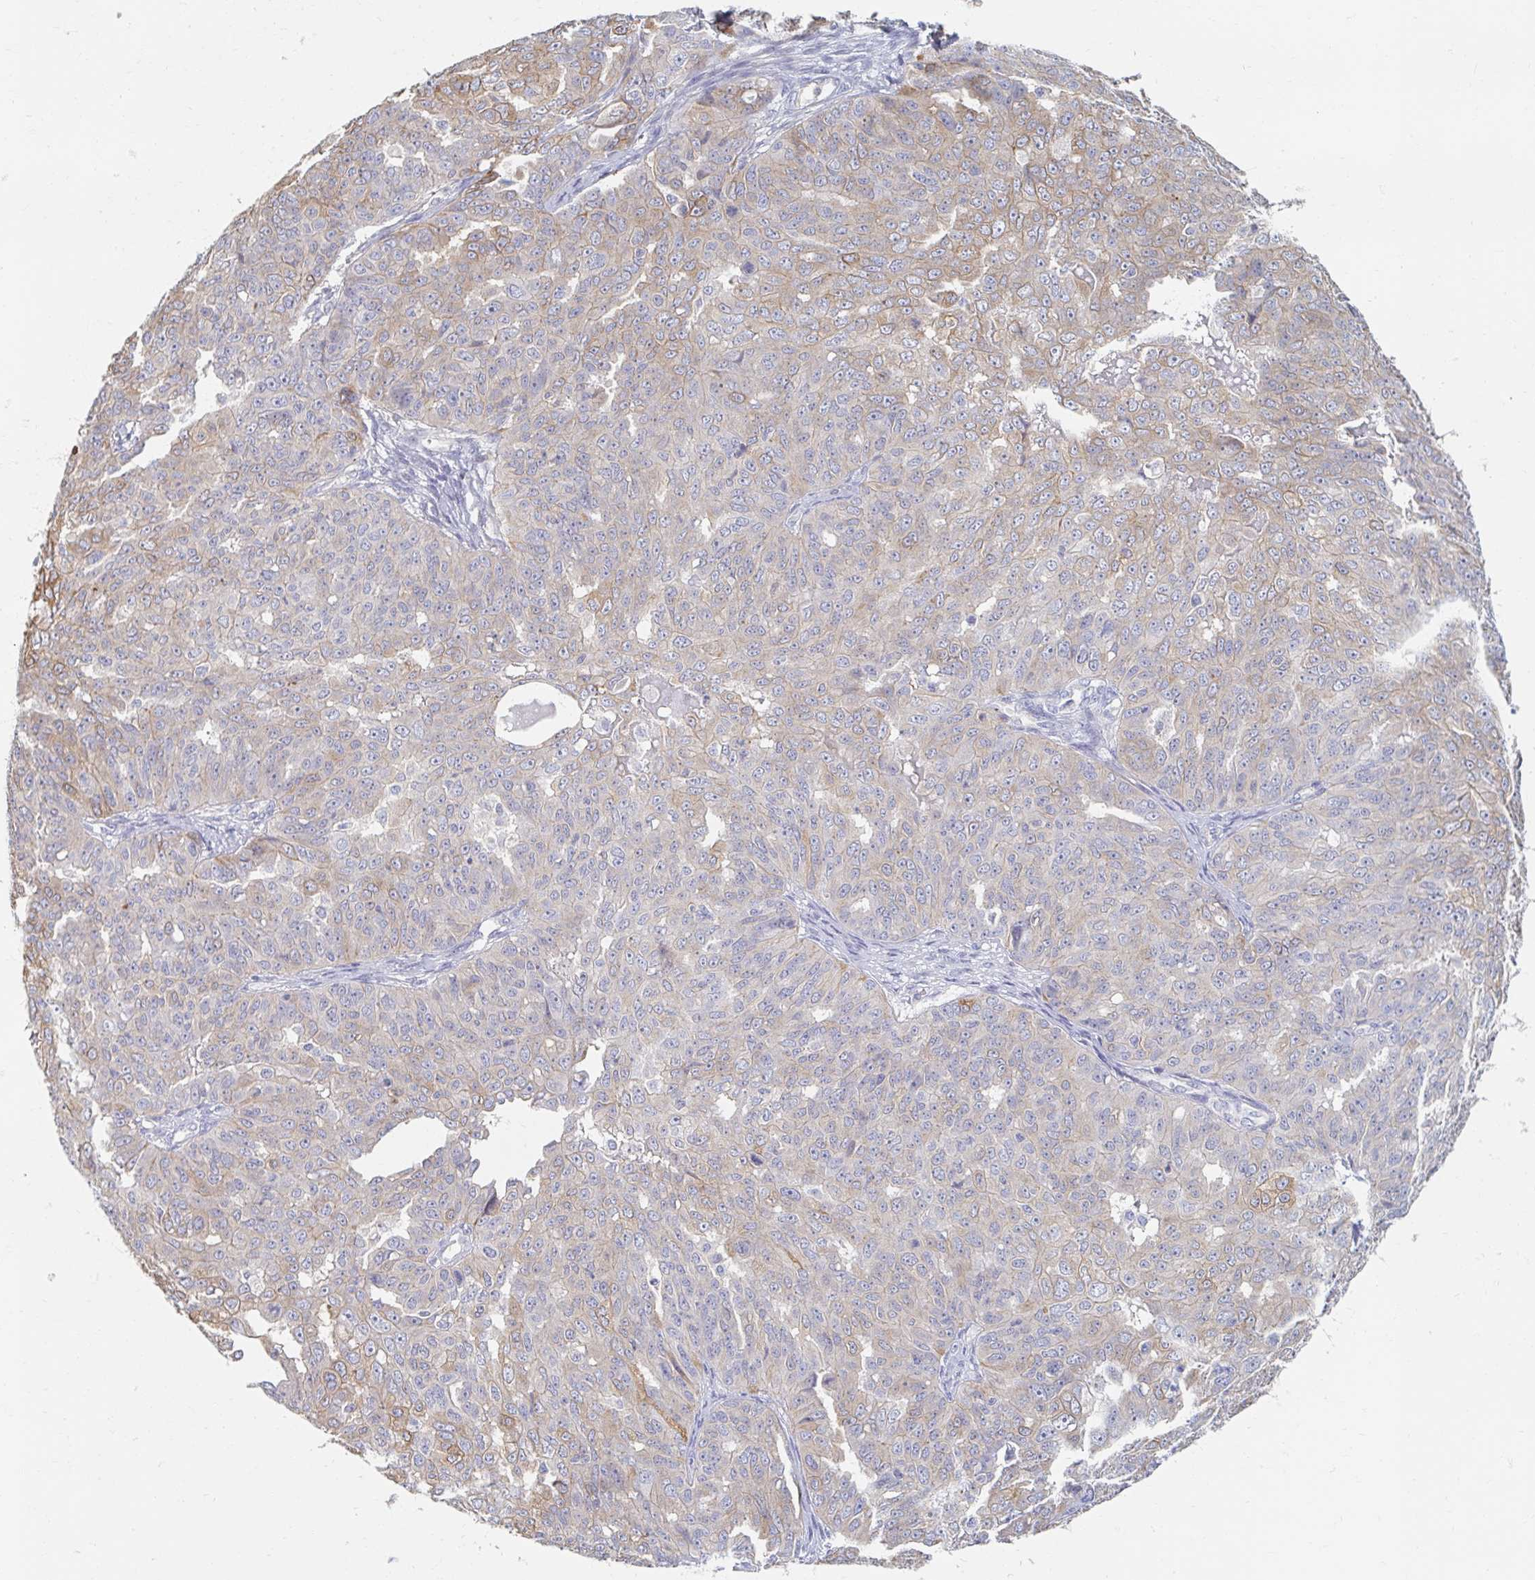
{"staining": {"intensity": "moderate", "quantity": "<25%", "location": "cytoplasmic/membranous"}, "tissue": "ovarian cancer", "cell_type": "Tumor cells", "image_type": "cancer", "snomed": [{"axis": "morphology", "description": "Carcinoma, endometroid"}, {"axis": "topography", "description": "Ovary"}], "caption": "A brown stain highlights moderate cytoplasmic/membranous staining of a protein in ovarian cancer (endometroid carcinoma) tumor cells.", "gene": "MYLK2", "patient": {"sex": "female", "age": 70}}